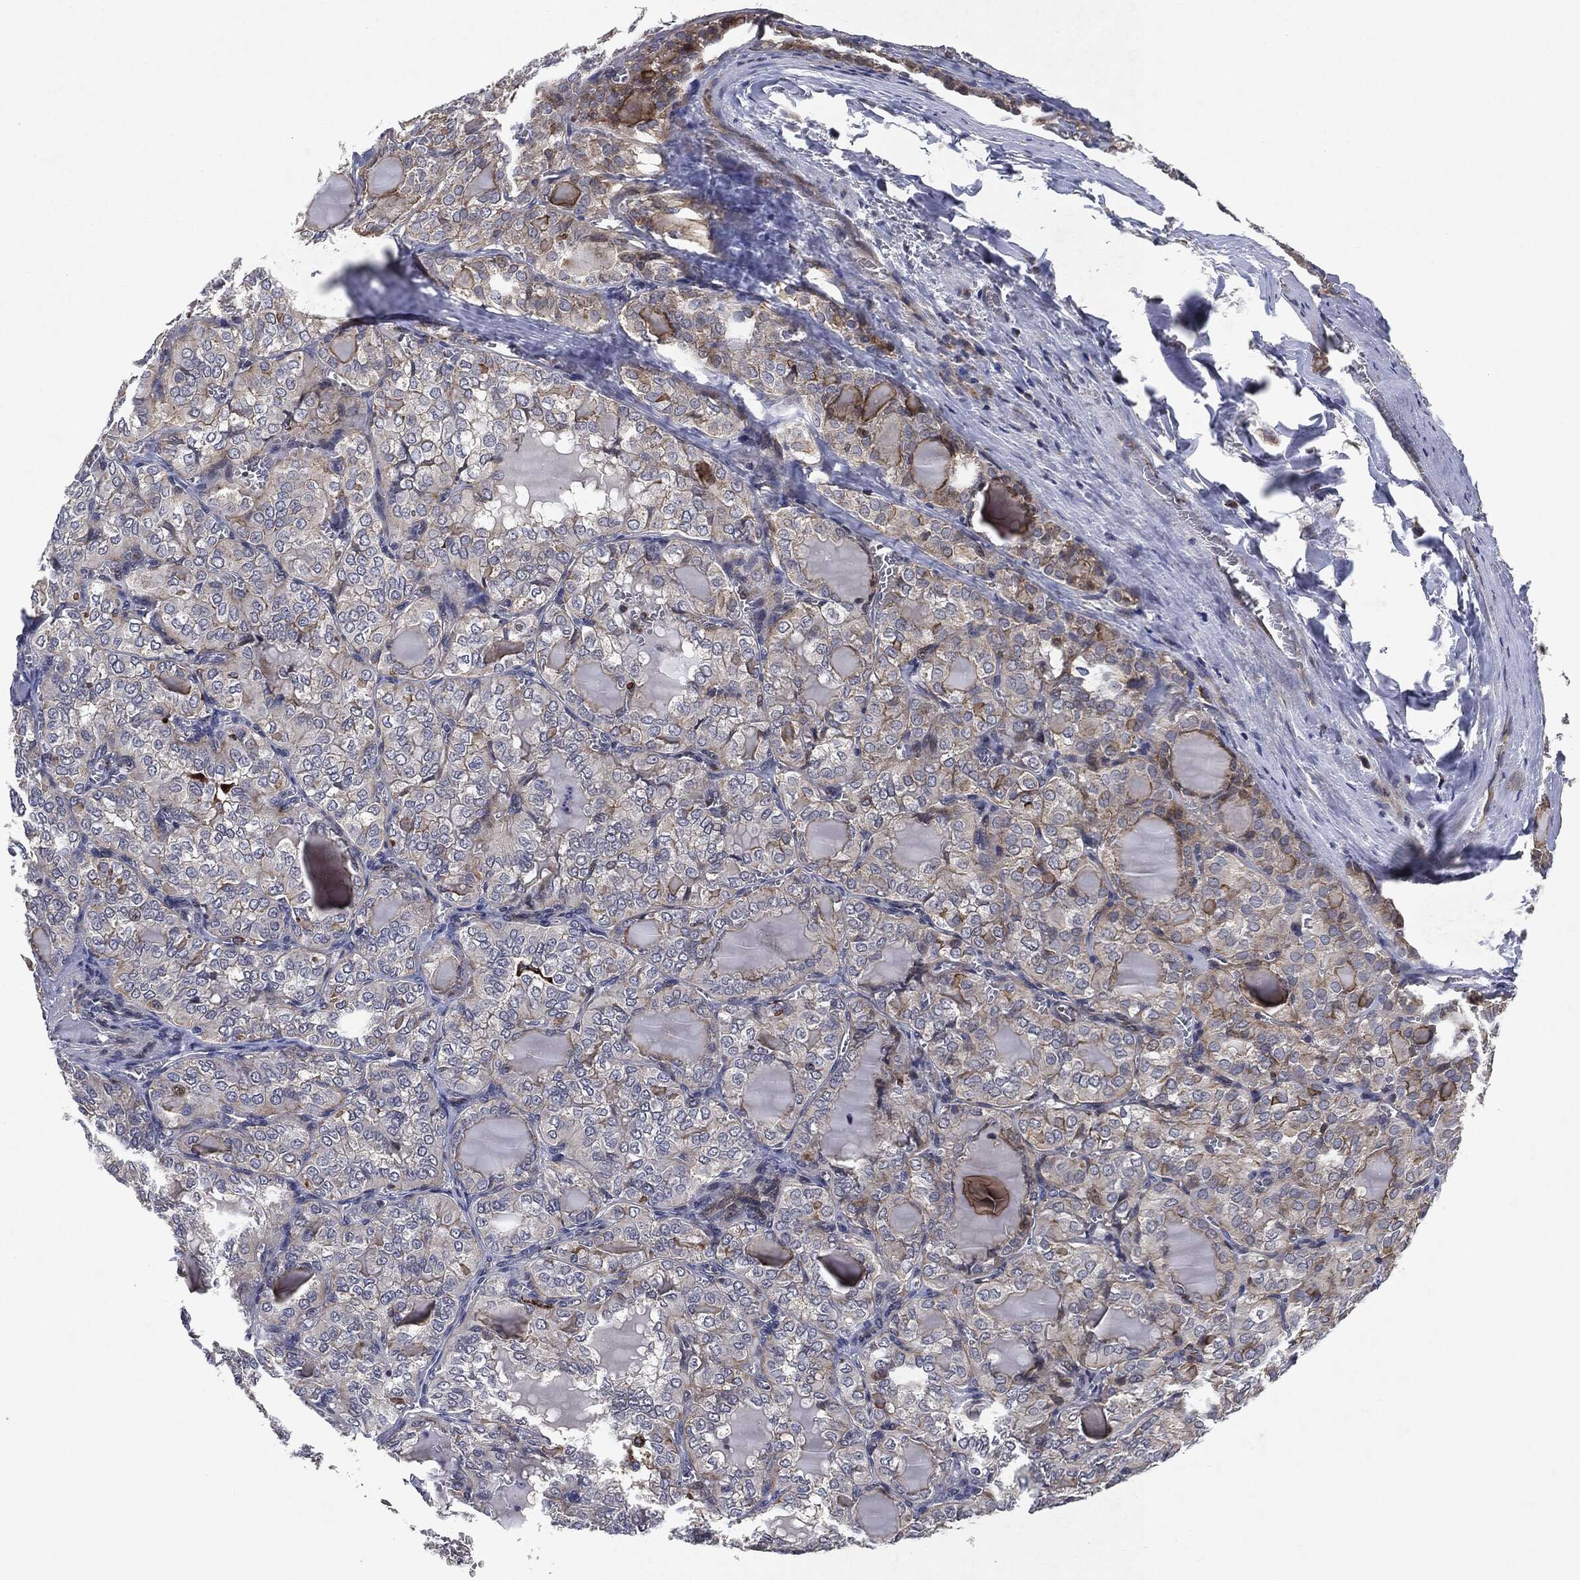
{"staining": {"intensity": "weak", "quantity": "<25%", "location": "cytoplasmic/membranous"}, "tissue": "thyroid cancer", "cell_type": "Tumor cells", "image_type": "cancer", "snomed": [{"axis": "morphology", "description": "Papillary adenocarcinoma, NOS"}, {"axis": "topography", "description": "Thyroid gland"}], "caption": "Micrograph shows no protein expression in tumor cells of thyroid papillary adenocarcinoma tissue.", "gene": "SLC31A2", "patient": {"sex": "female", "age": 41}}